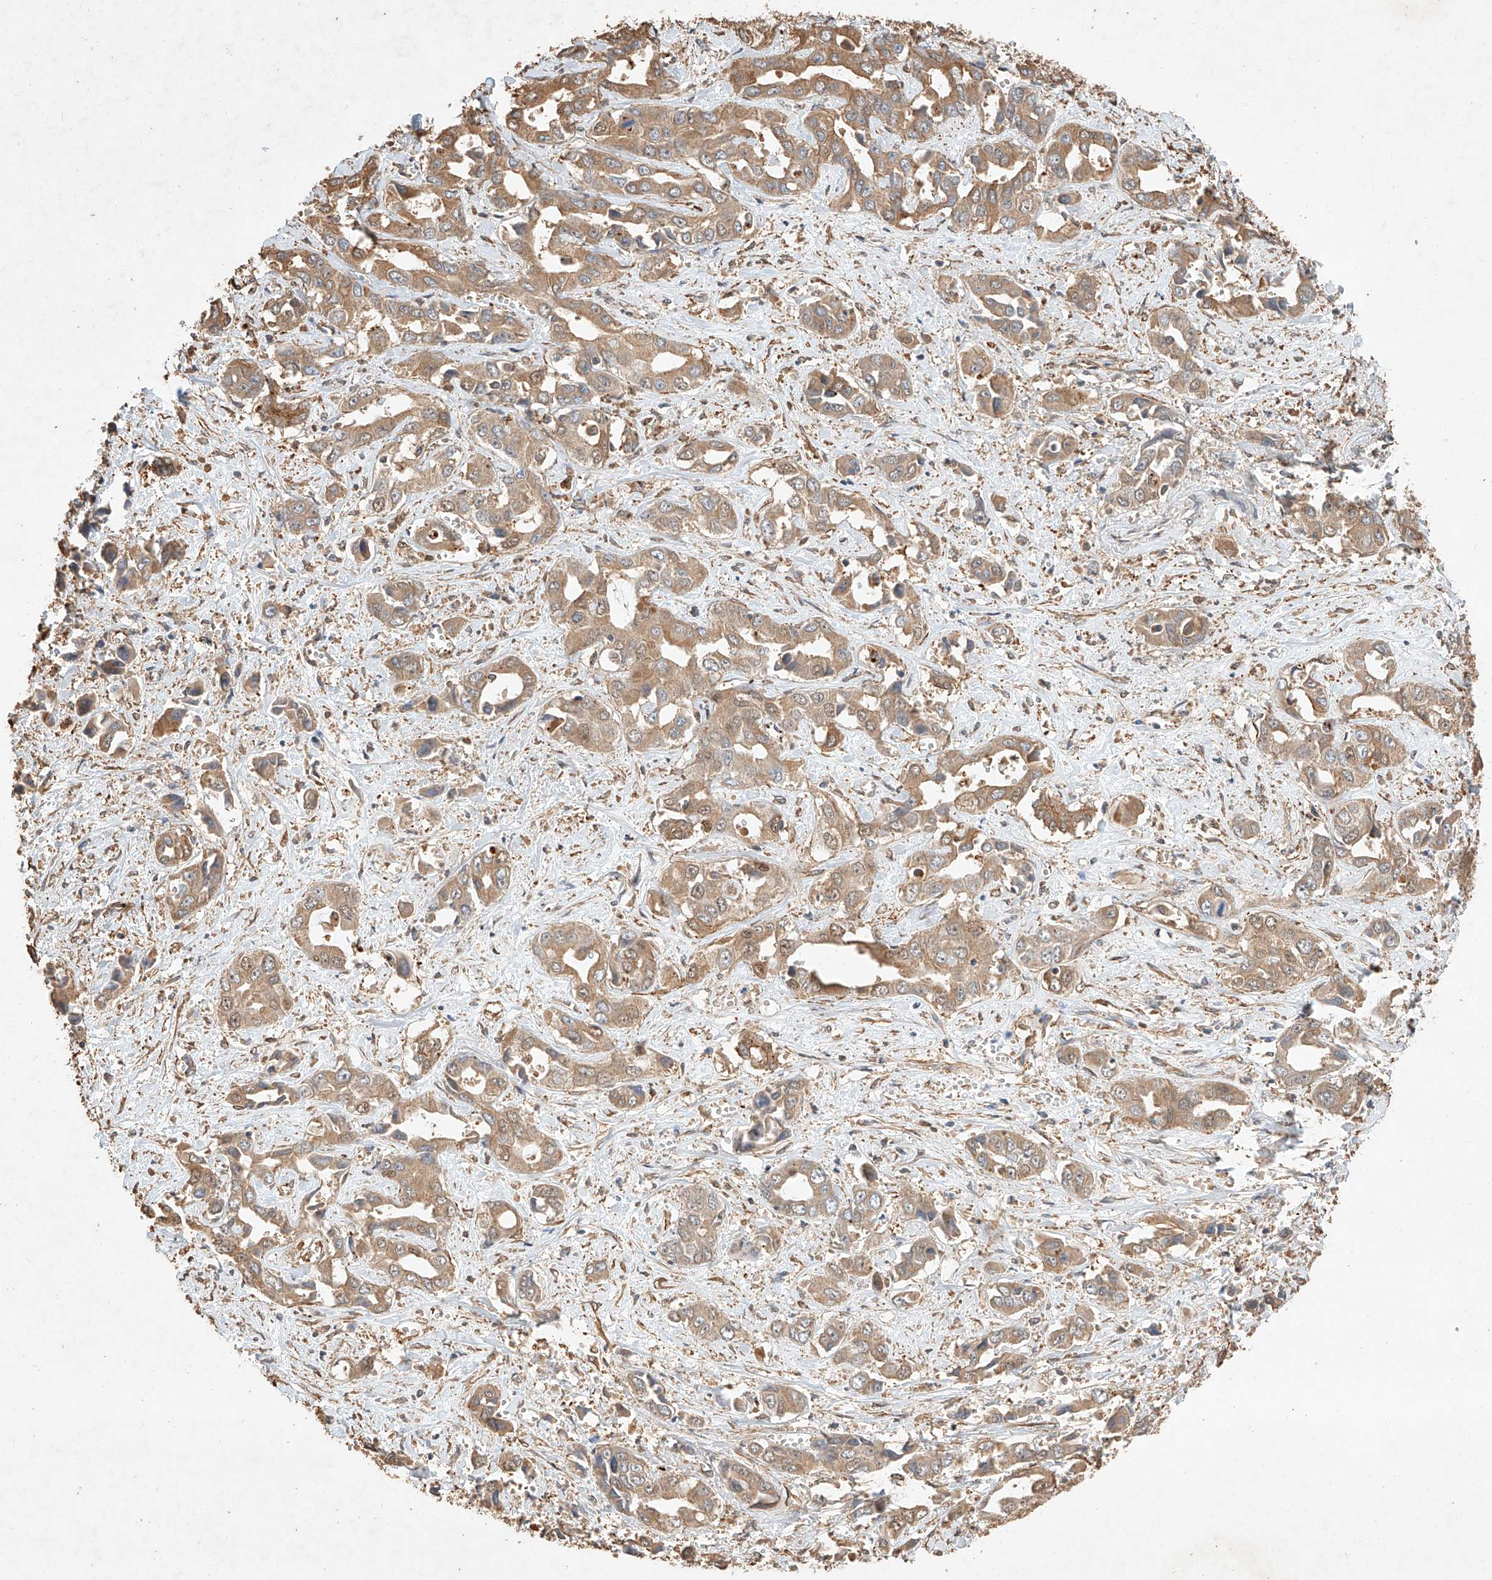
{"staining": {"intensity": "moderate", "quantity": ">75%", "location": "cytoplasmic/membranous"}, "tissue": "liver cancer", "cell_type": "Tumor cells", "image_type": "cancer", "snomed": [{"axis": "morphology", "description": "Cholangiocarcinoma"}, {"axis": "topography", "description": "Liver"}], "caption": "IHC photomicrograph of human liver cancer stained for a protein (brown), which shows medium levels of moderate cytoplasmic/membranous expression in about >75% of tumor cells.", "gene": "GHDC", "patient": {"sex": "female", "age": 52}}